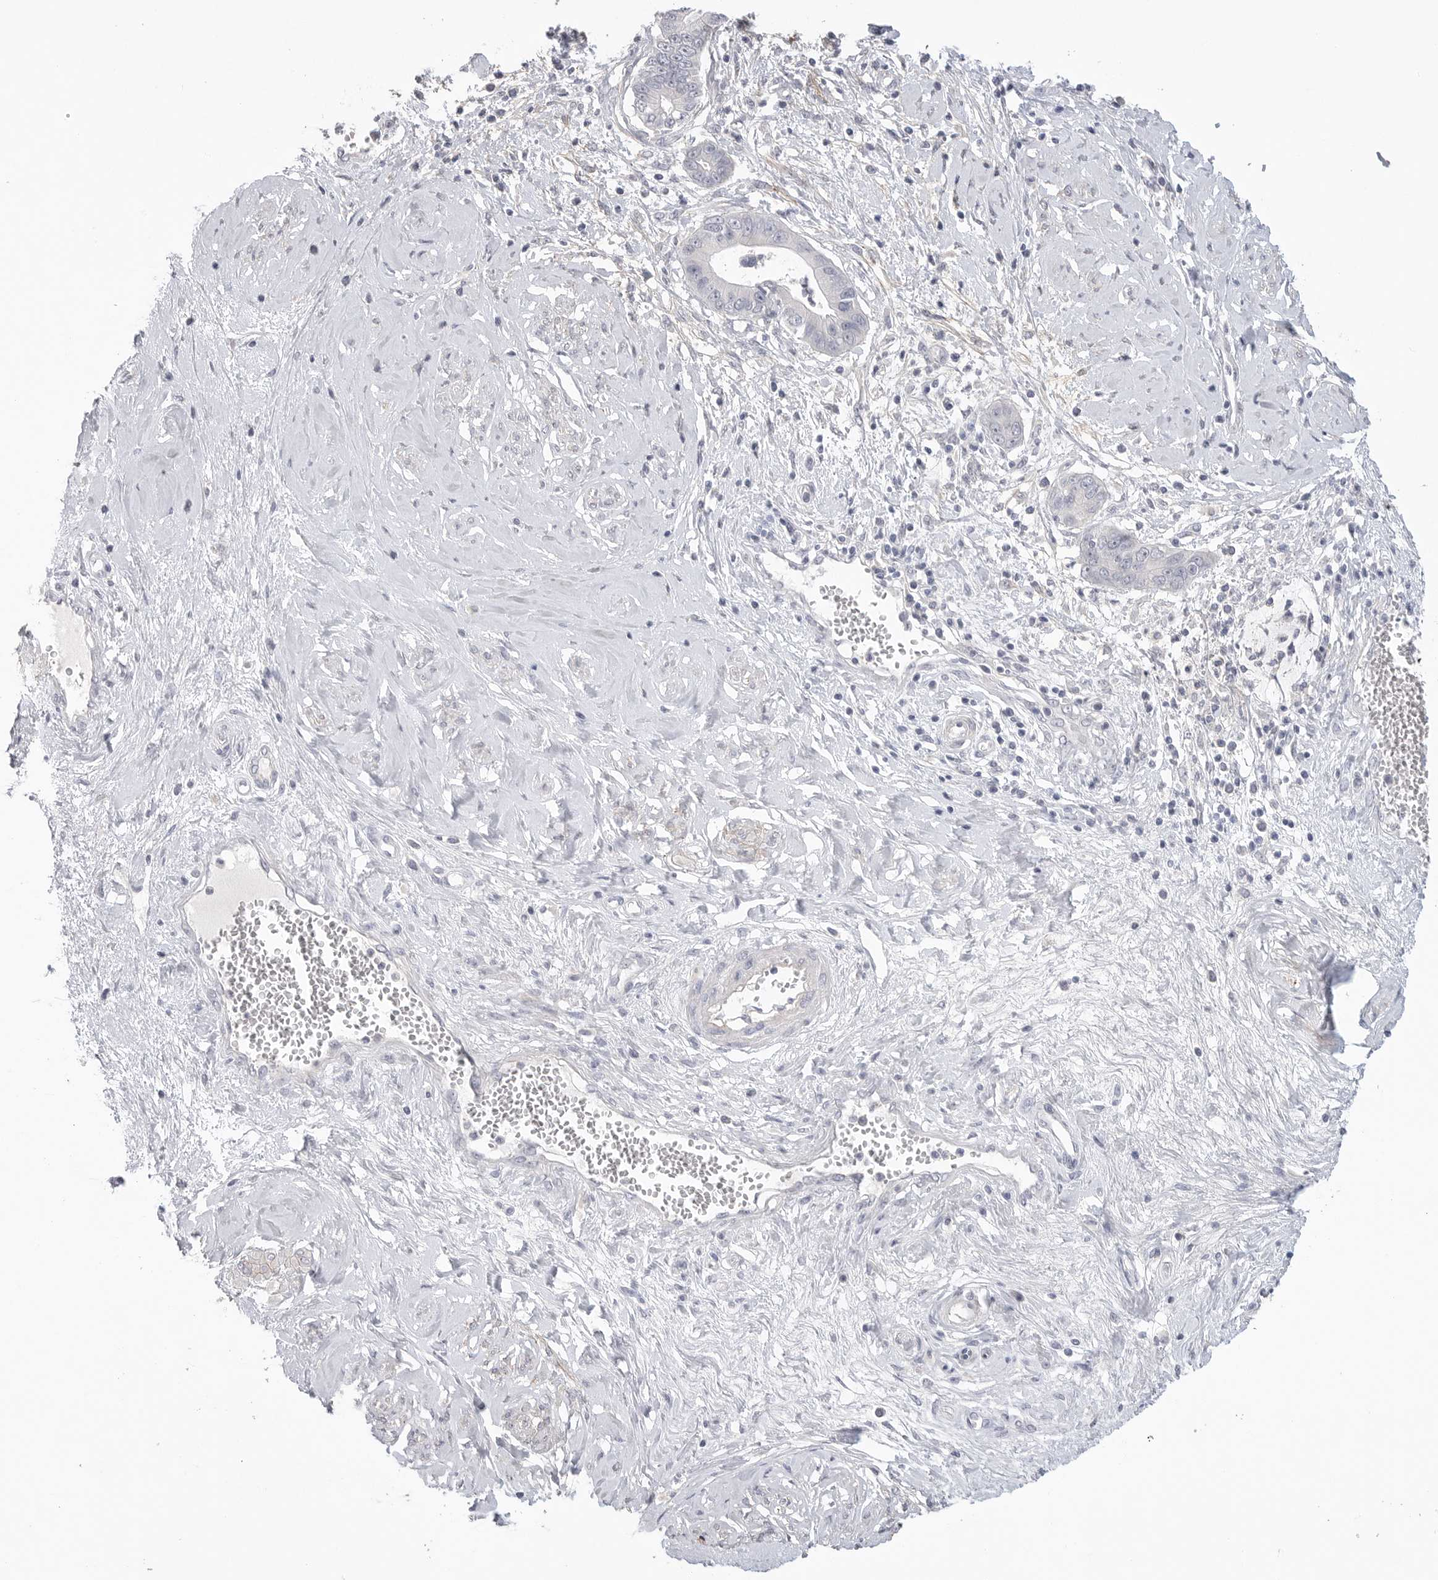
{"staining": {"intensity": "negative", "quantity": "none", "location": "none"}, "tissue": "cervical cancer", "cell_type": "Tumor cells", "image_type": "cancer", "snomed": [{"axis": "morphology", "description": "Adenocarcinoma, NOS"}, {"axis": "topography", "description": "Cervix"}], "caption": "This photomicrograph is of cervical cancer stained with IHC to label a protein in brown with the nuclei are counter-stained blue. There is no positivity in tumor cells. The staining was performed using DAB (3,3'-diaminobenzidine) to visualize the protein expression in brown, while the nuclei were stained in blue with hematoxylin (Magnification: 20x).", "gene": "FBN2", "patient": {"sex": "female", "age": 44}}